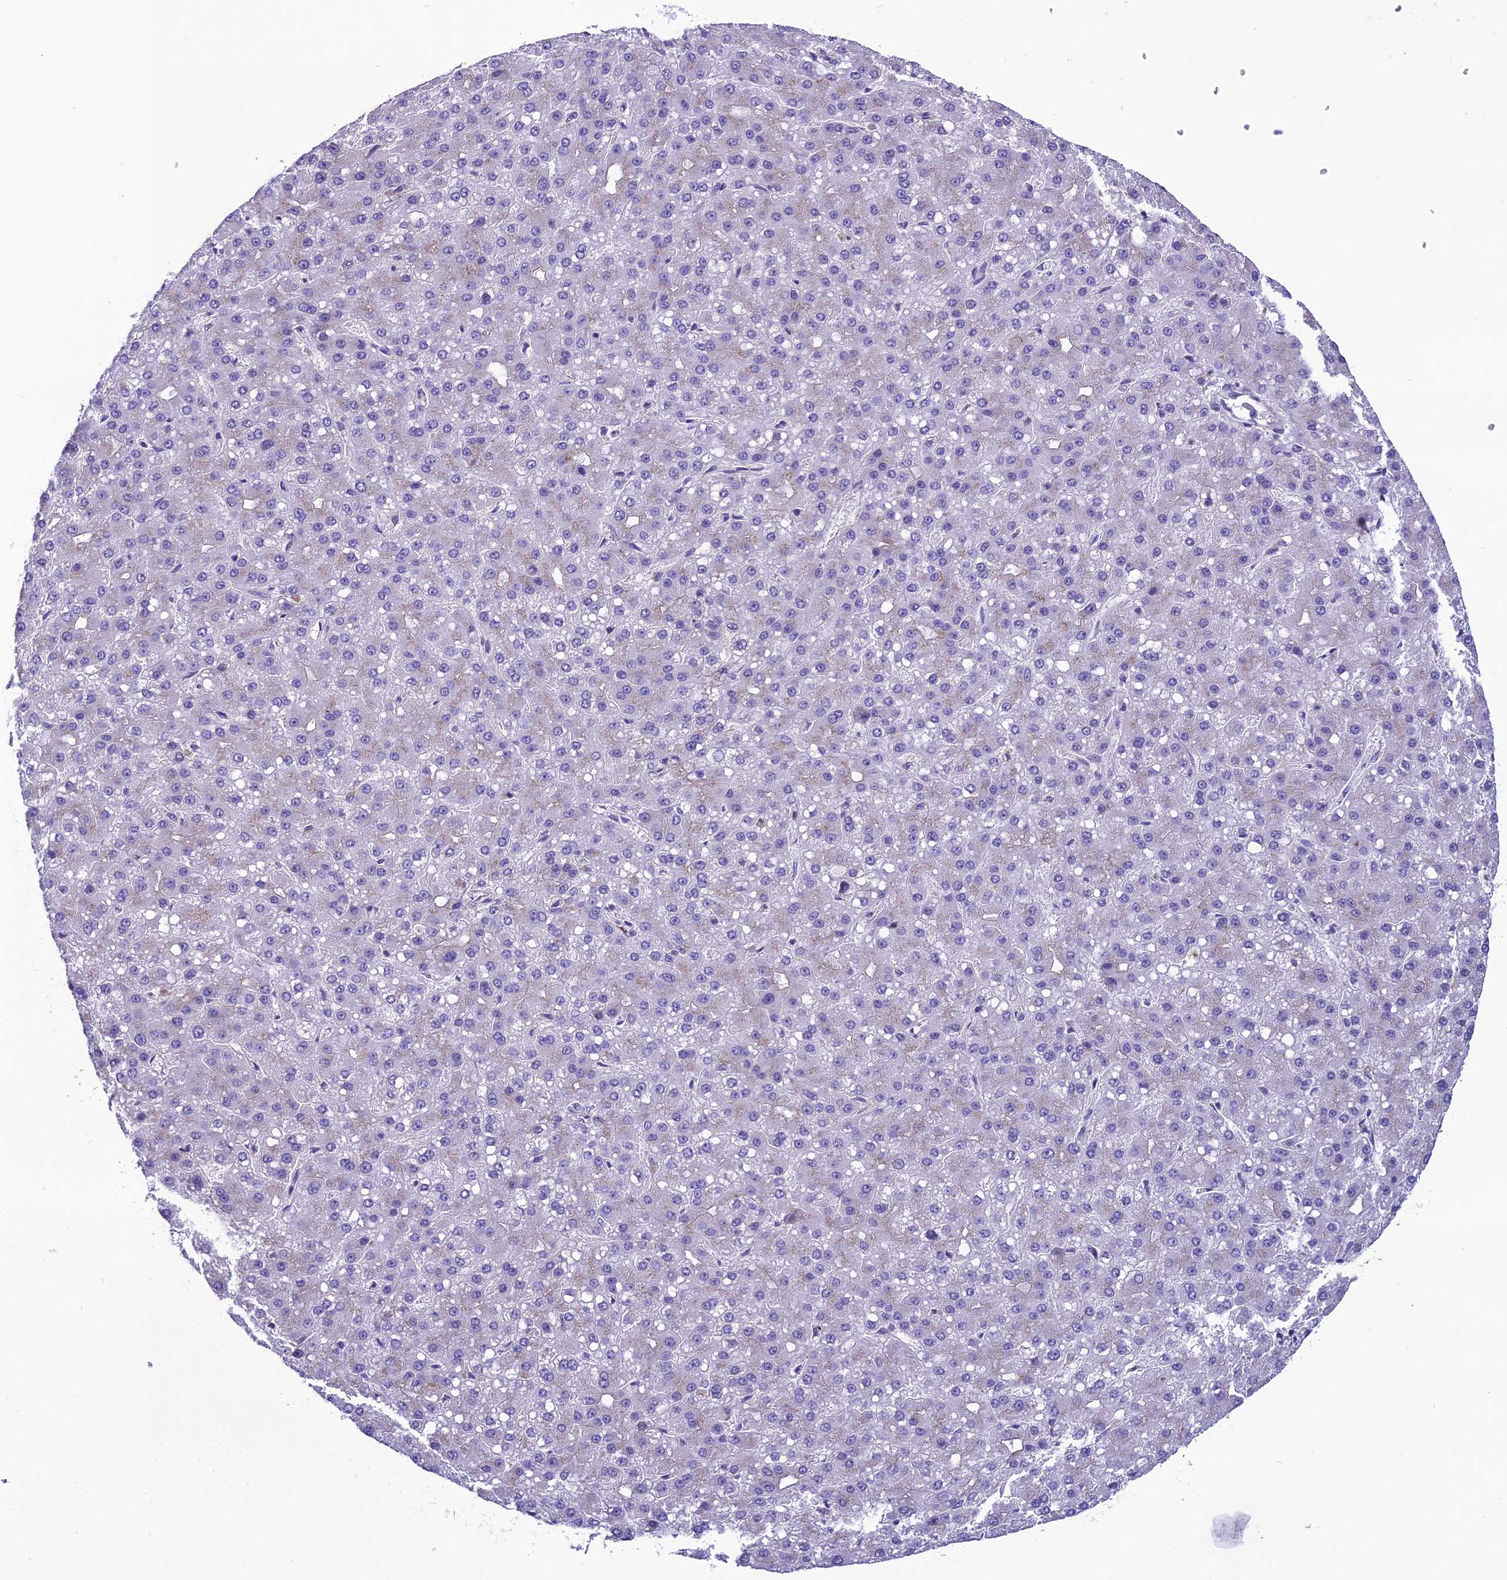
{"staining": {"intensity": "negative", "quantity": "none", "location": "none"}, "tissue": "liver cancer", "cell_type": "Tumor cells", "image_type": "cancer", "snomed": [{"axis": "morphology", "description": "Carcinoma, Hepatocellular, NOS"}, {"axis": "topography", "description": "Liver"}], "caption": "High magnification brightfield microscopy of liver cancer stained with DAB (3,3'-diaminobenzidine) (brown) and counterstained with hematoxylin (blue): tumor cells show no significant positivity. The staining is performed using DAB (3,3'-diaminobenzidine) brown chromogen with nuclei counter-stained in using hematoxylin.", "gene": "GFRA1", "patient": {"sex": "male", "age": 67}}